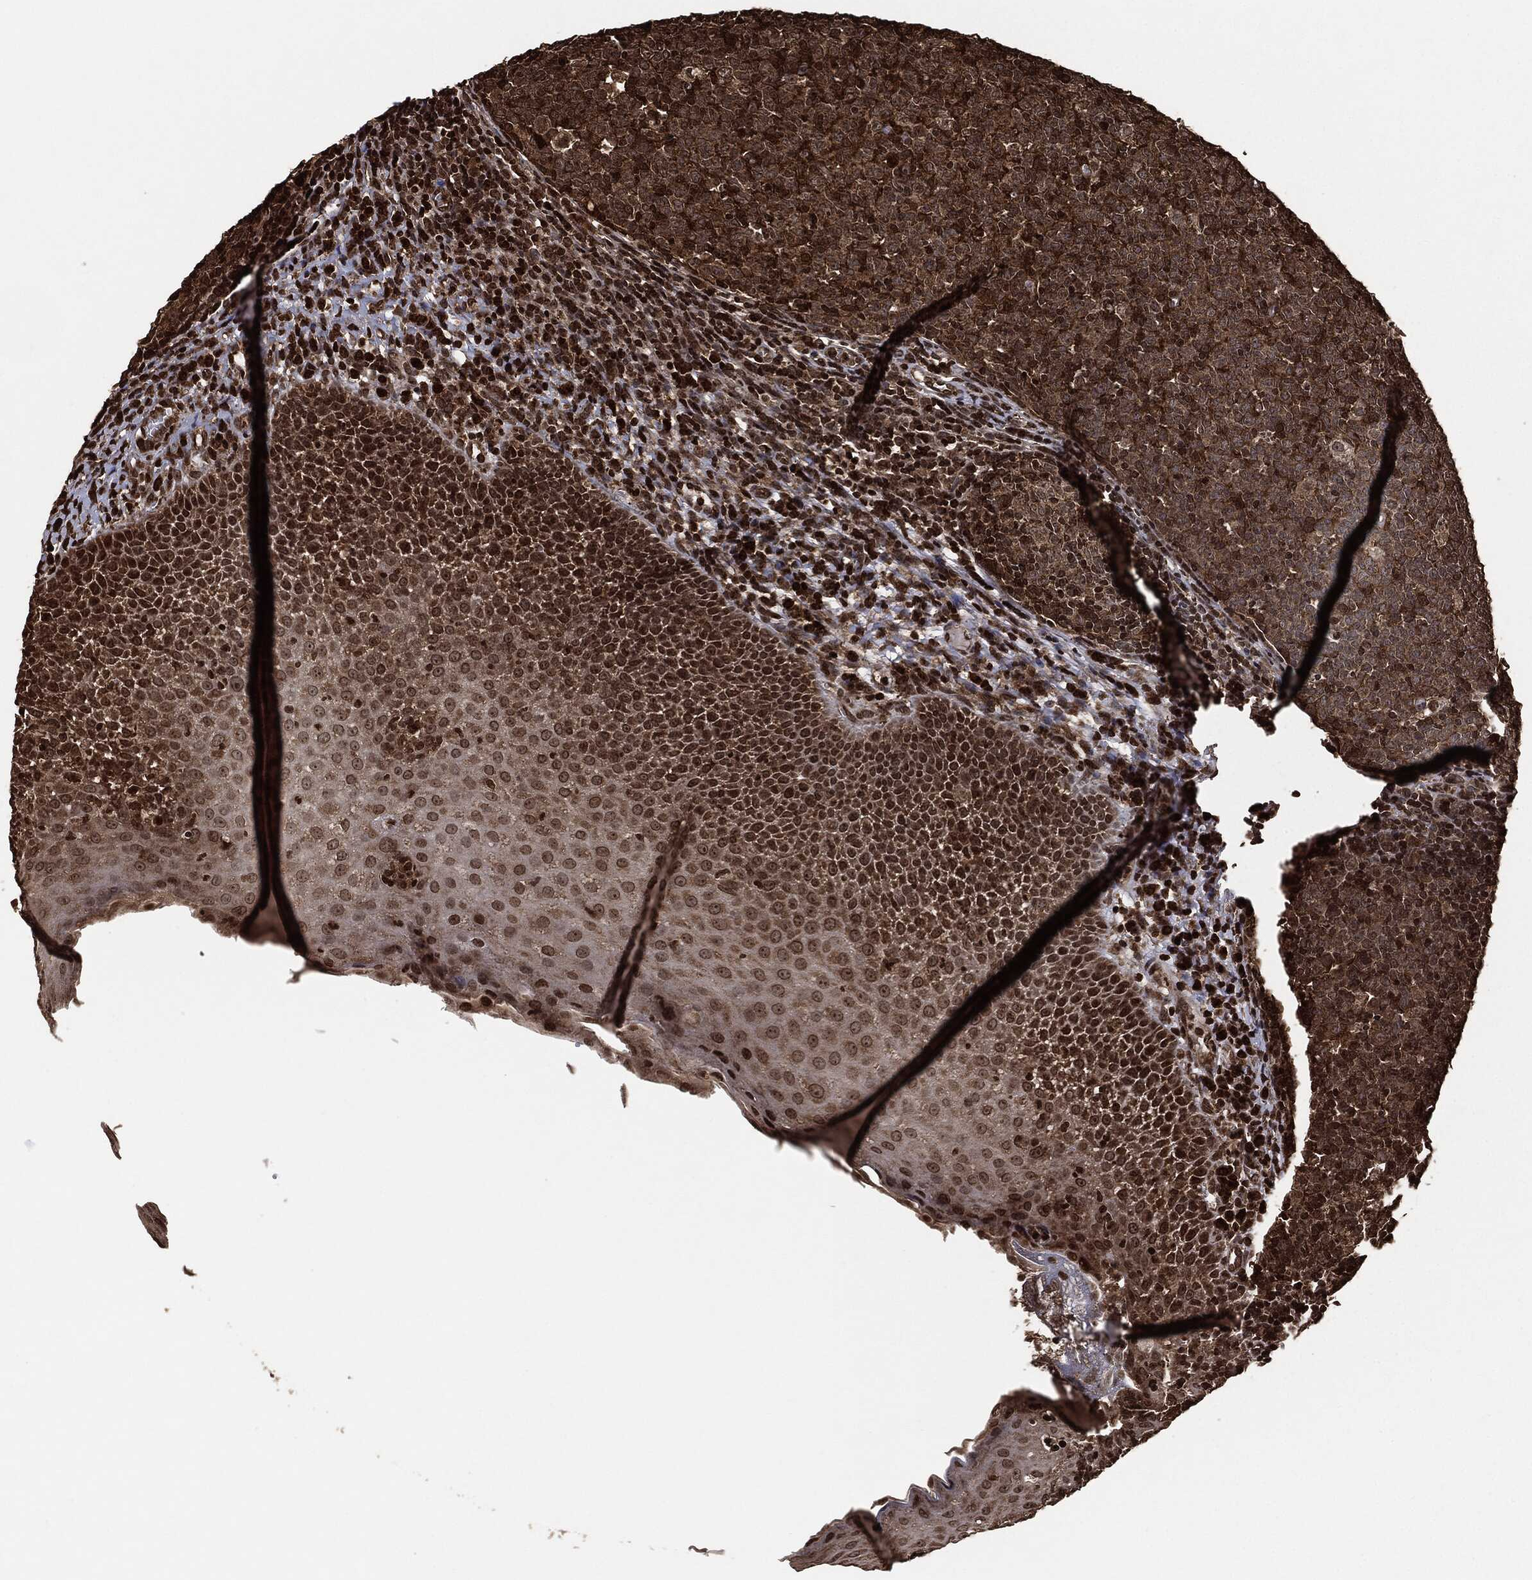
{"staining": {"intensity": "moderate", "quantity": ">75%", "location": "cytoplasmic/membranous"}, "tissue": "tonsil", "cell_type": "Germinal center cells", "image_type": "normal", "snomed": [{"axis": "morphology", "description": "Normal tissue, NOS"}, {"axis": "topography", "description": "Tonsil"}], "caption": "Tonsil stained with immunohistochemistry displays moderate cytoplasmic/membranous staining in approximately >75% of germinal center cells. The staining was performed using DAB, with brown indicating positive protein expression. Nuclei are stained blue with hematoxylin.", "gene": "PDK1", "patient": {"sex": "female", "age": 5}}